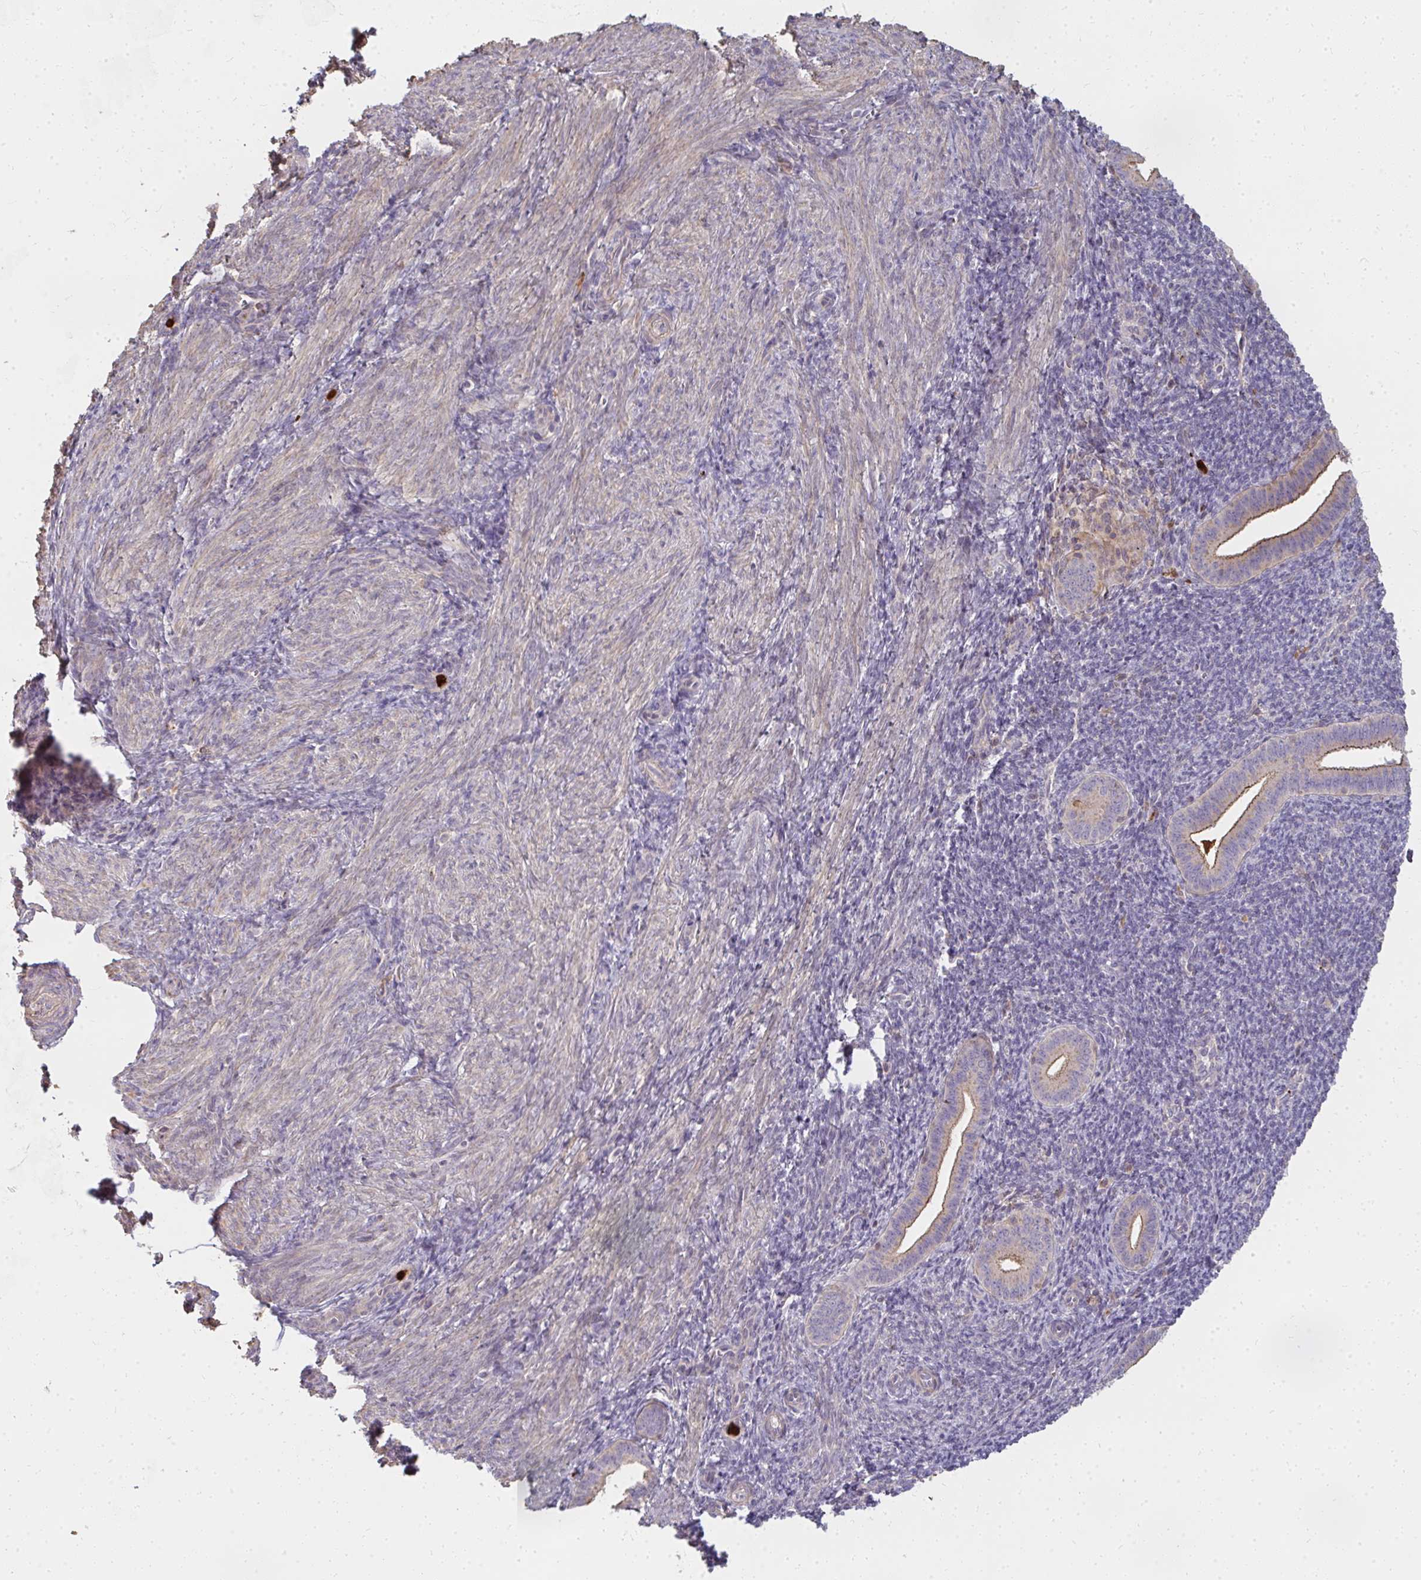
{"staining": {"intensity": "negative", "quantity": "none", "location": "none"}, "tissue": "endometrium", "cell_type": "Cells in endometrial stroma", "image_type": "normal", "snomed": [{"axis": "morphology", "description": "Normal tissue, NOS"}, {"axis": "topography", "description": "Endometrium"}], "caption": "There is no significant expression in cells in endometrial stroma of endometrium. (DAB (3,3'-diaminobenzidine) IHC, high magnification).", "gene": "CNTRL", "patient": {"sex": "female", "age": 25}}